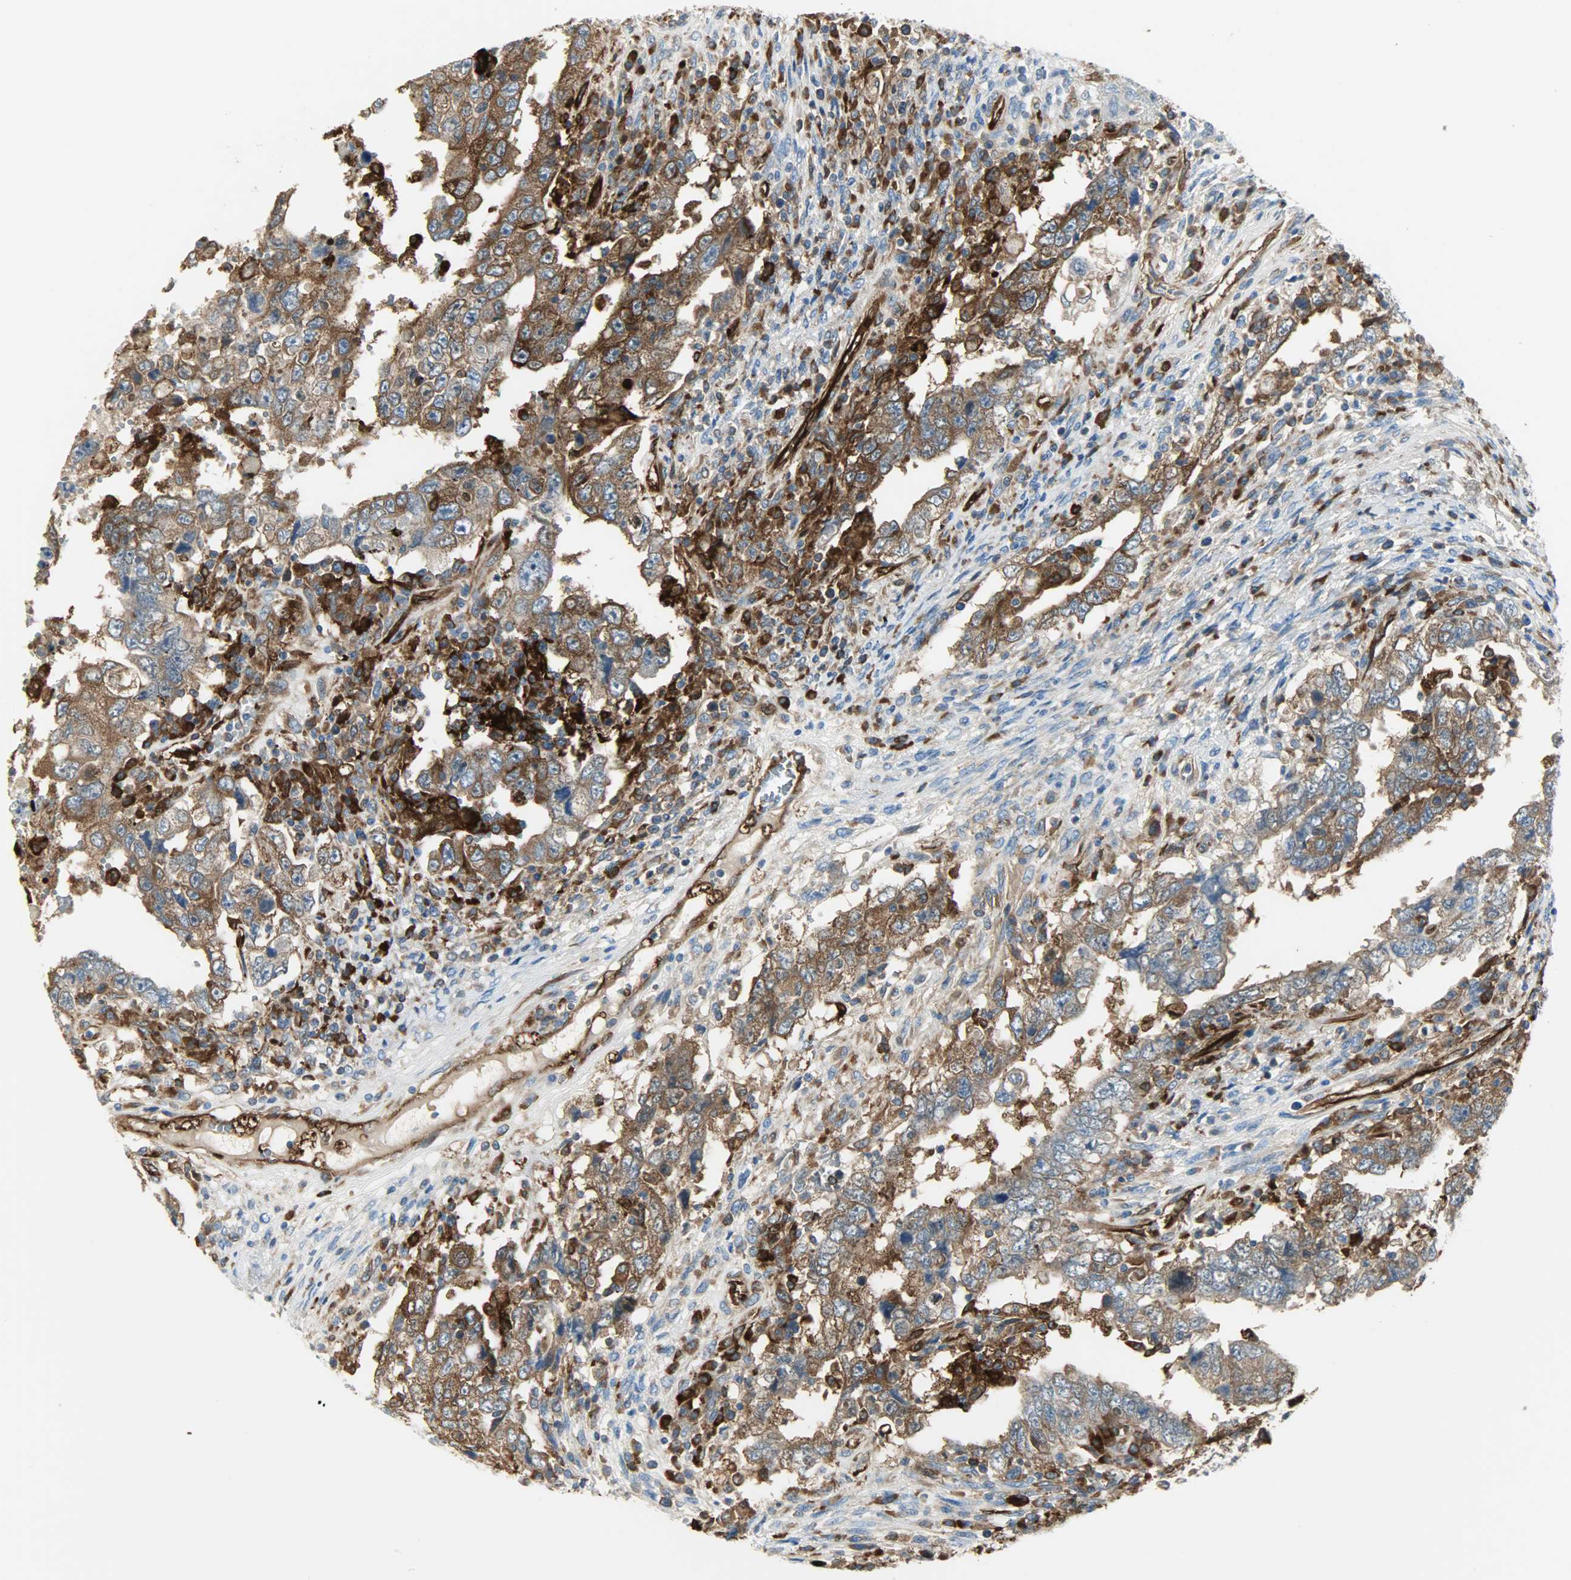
{"staining": {"intensity": "strong", "quantity": ">75%", "location": "cytoplasmic/membranous"}, "tissue": "testis cancer", "cell_type": "Tumor cells", "image_type": "cancer", "snomed": [{"axis": "morphology", "description": "Carcinoma, Embryonal, NOS"}, {"axis": "topography", "description": "Testis"}], "caption": "Immunohistochemical staining of testis embryonal carcinoma shows strong cytoplasmic/membranous protein expression in about >75% of tumor cells. The staining was performed using DAB (3,3'-diaminobenzidine) to visualize the protein expression in brown, while the nuclei were stained in blue with hematoxylin (Magnification: 20x).", "gene": "WARS1", "patient": {"sex": "male", "age": 26}}